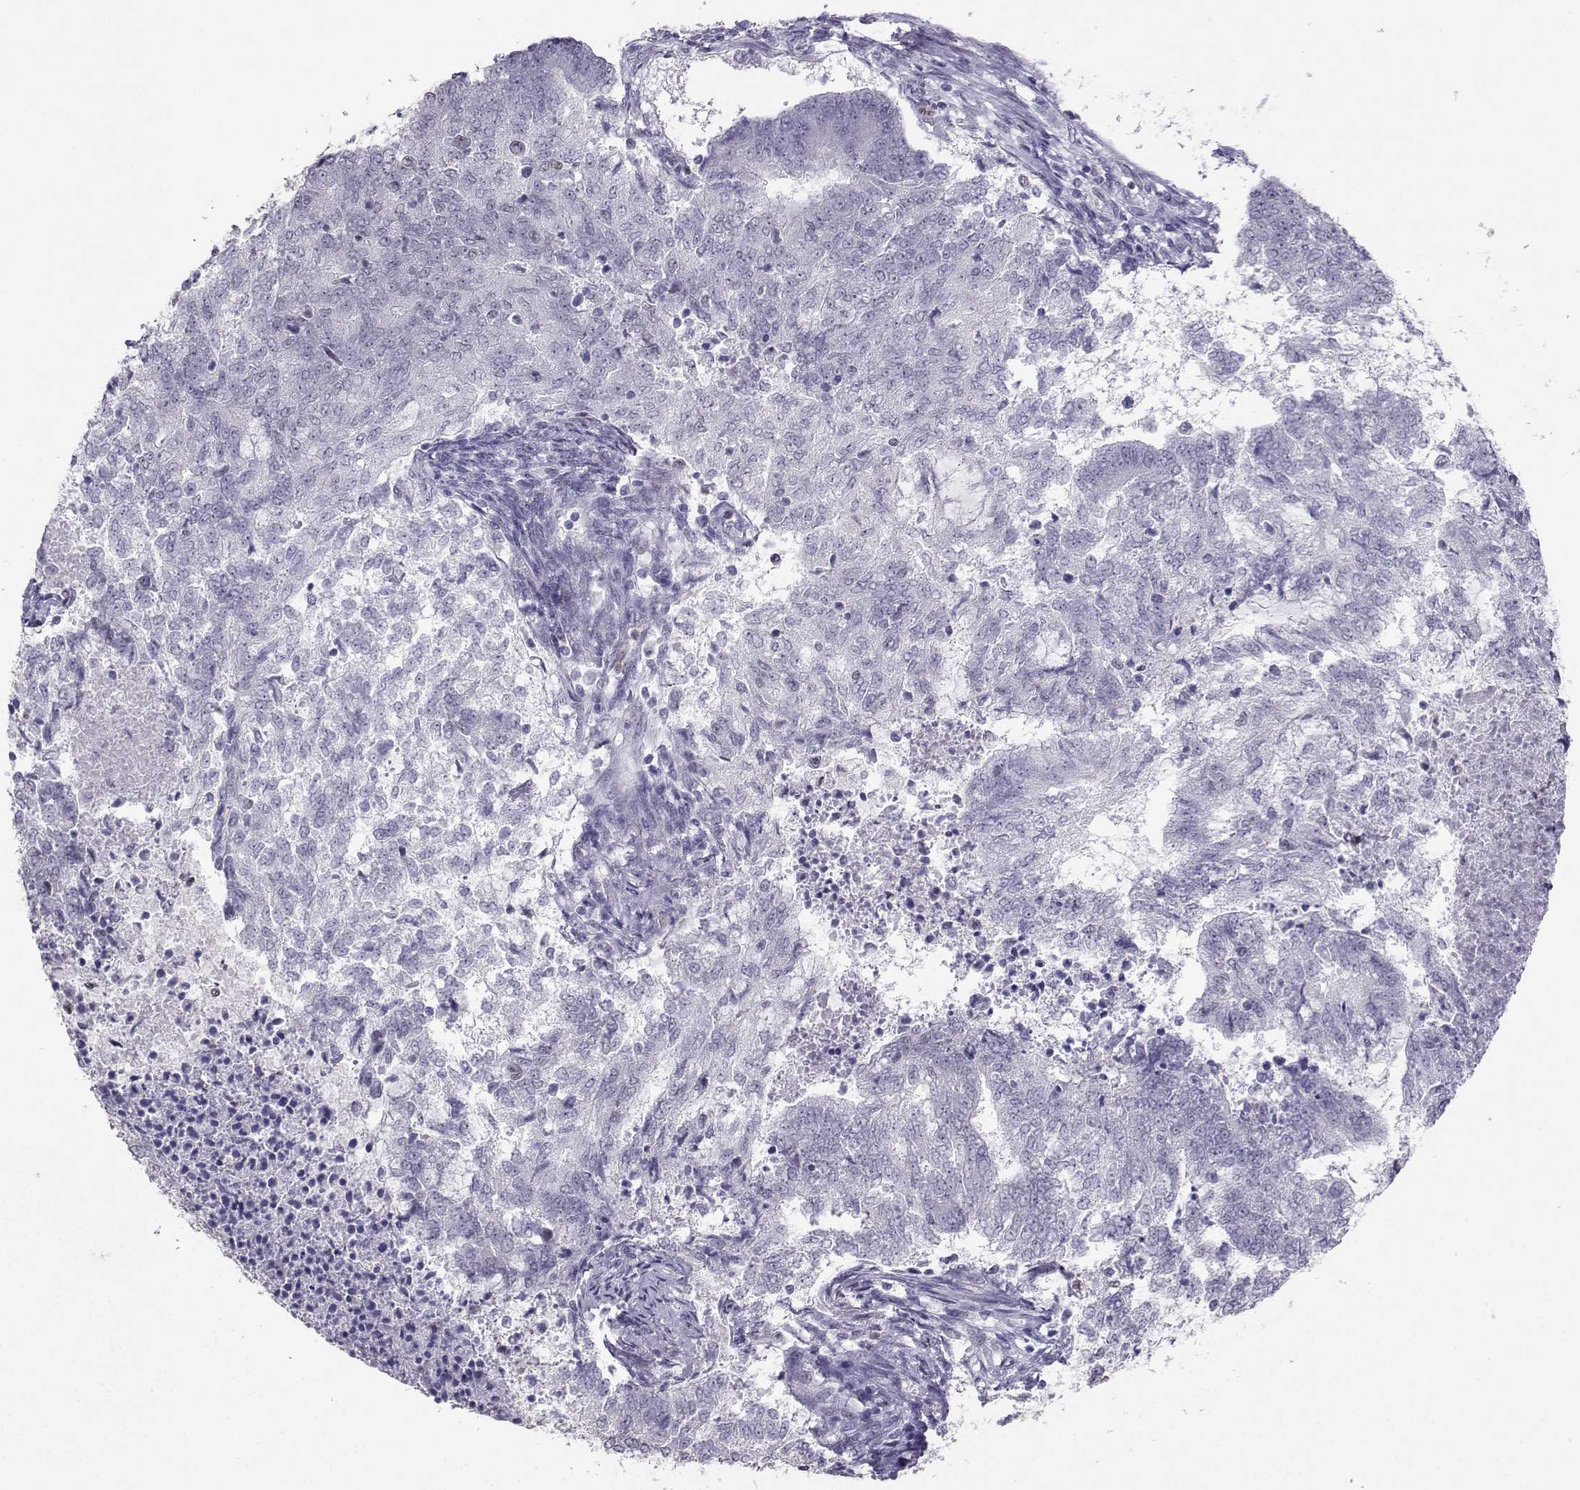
{"staining": {"intensity": "negative", "quantity": "none", "location": "none"}, "tissue": "endometrial cancer", "cell_type": "Tumor cells", "image_type": "cancer", "snomed": [{"axis": "morphology", "description": "Adenocarcinoma, NOS"}, {"axis": "topography", "description": "Endometrium"}], "caption": "Tumor cells are negative for protein expression in human endometrial cancer.", "gene": "TEDC2", "patient": {"sex": "female", "age": 65}}